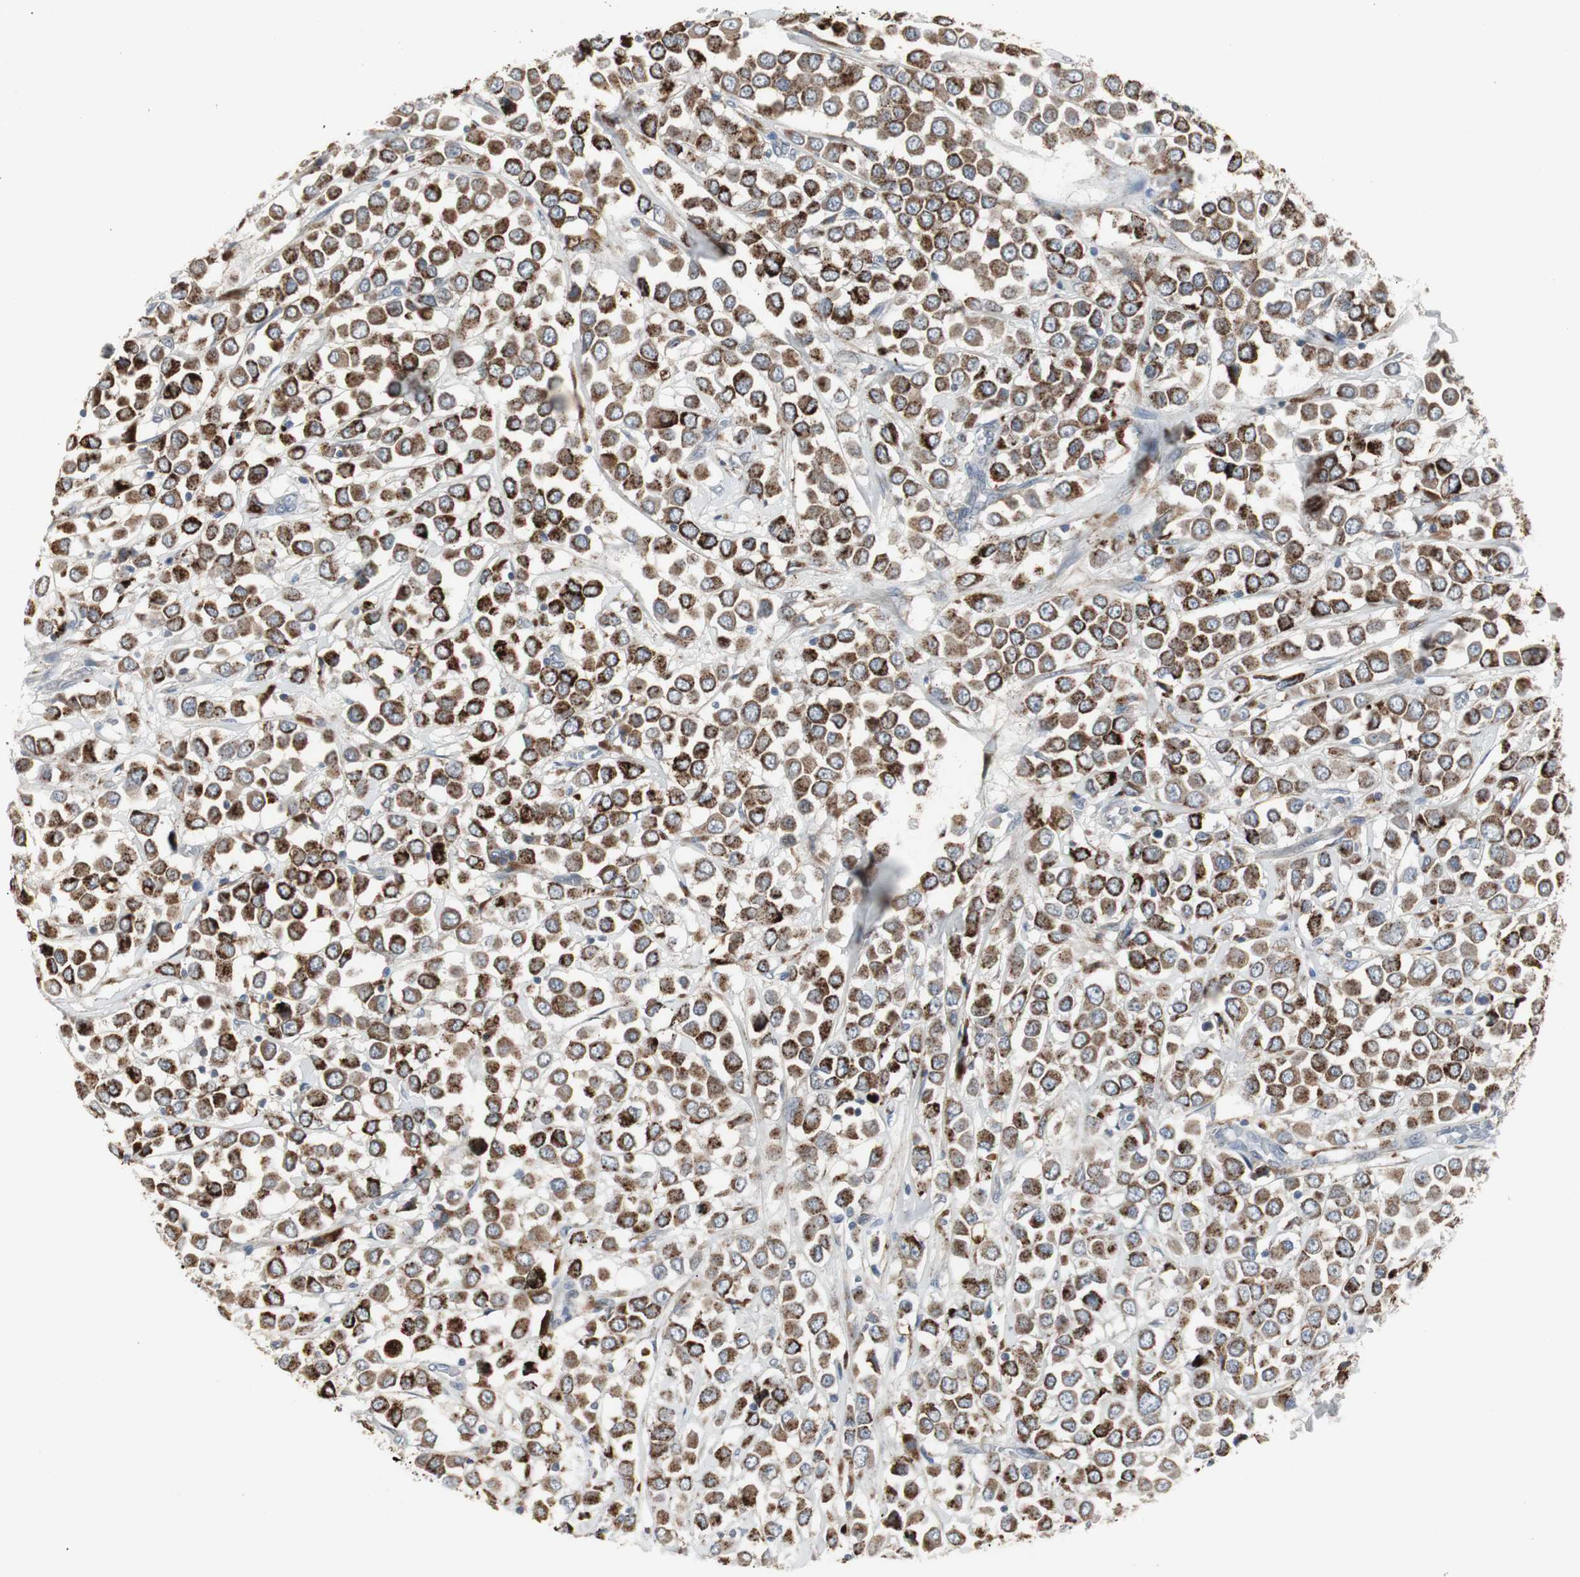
{"staining": {"intensity": "strong", "quantity": ">75%", "location": "cytoplasmic/membranous"}, "tissue": "breast cancer", "cell_type": "Tumor cells", "image_type": "cancer", "snomed": [{"axis": "morphology", "description": "Duct carcinoma"}, {"axis": "topography", "description": "Breast"}], "caption": "Breast intraductal carcinoma tissue exhibits strong cytoplasmic/membranous positivity in about >75% of tumor cells, visualized by immunohistochemistry.", "gene": "GBA1", "patient": {"sex": "female", "age": 61}}